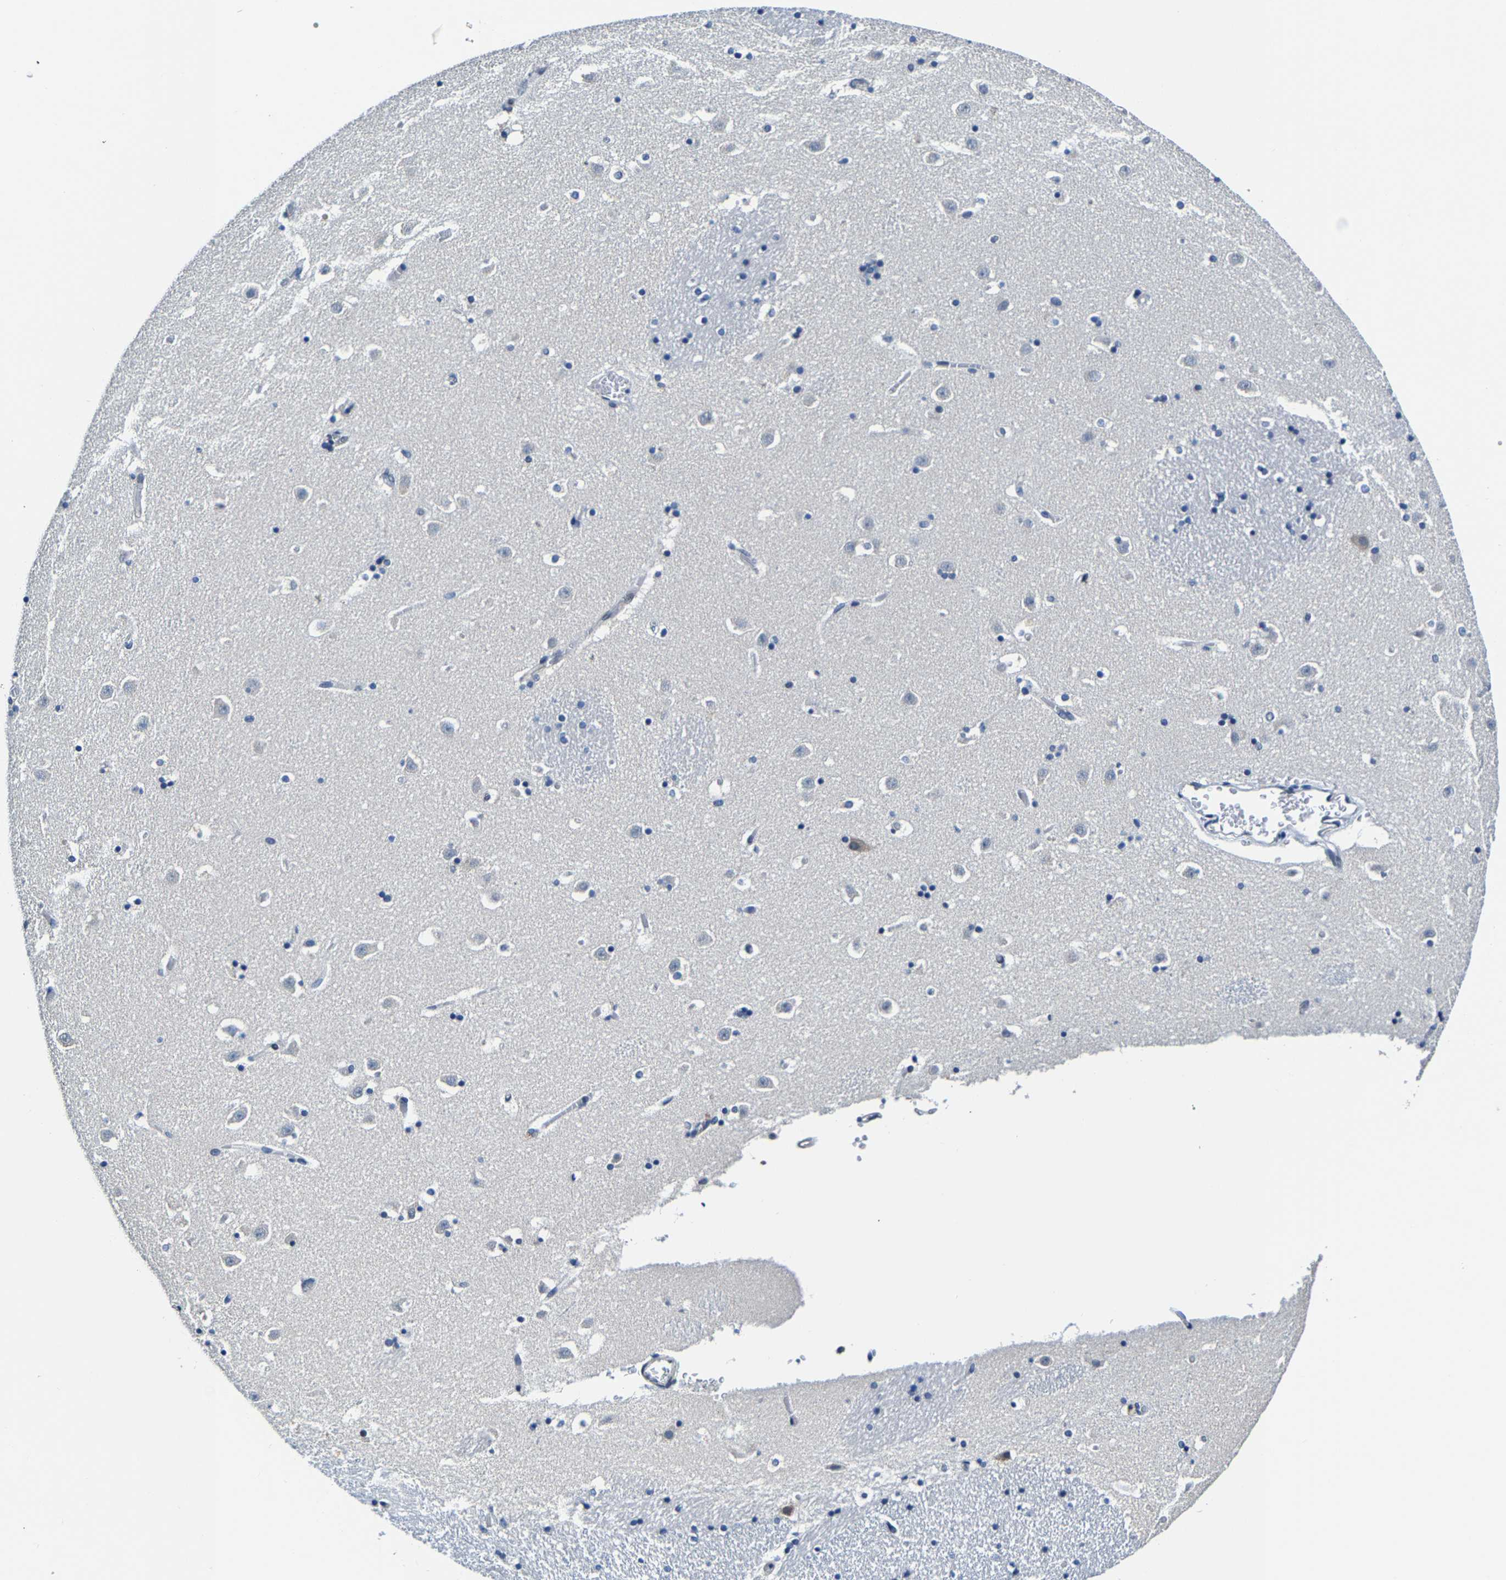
{"staining": {"intensity": "weak", "quantity": "<25%", "location": "cytoplasmic/membranous"}, "tissue": "caudate", "cell_type": "Glial cells", "image_type": "normal", "snomed": [{"axis": "morphology", "description": "Normal tissue, NOS"}, {"axis": "topography", "description": "Lateral ventricle wall"}], "caption": "Protein analysis of unremarkable caudate displays no significant expression in glial cells.", "gene": "METTL1", "patient": {"sex": "male", "age": 45}}